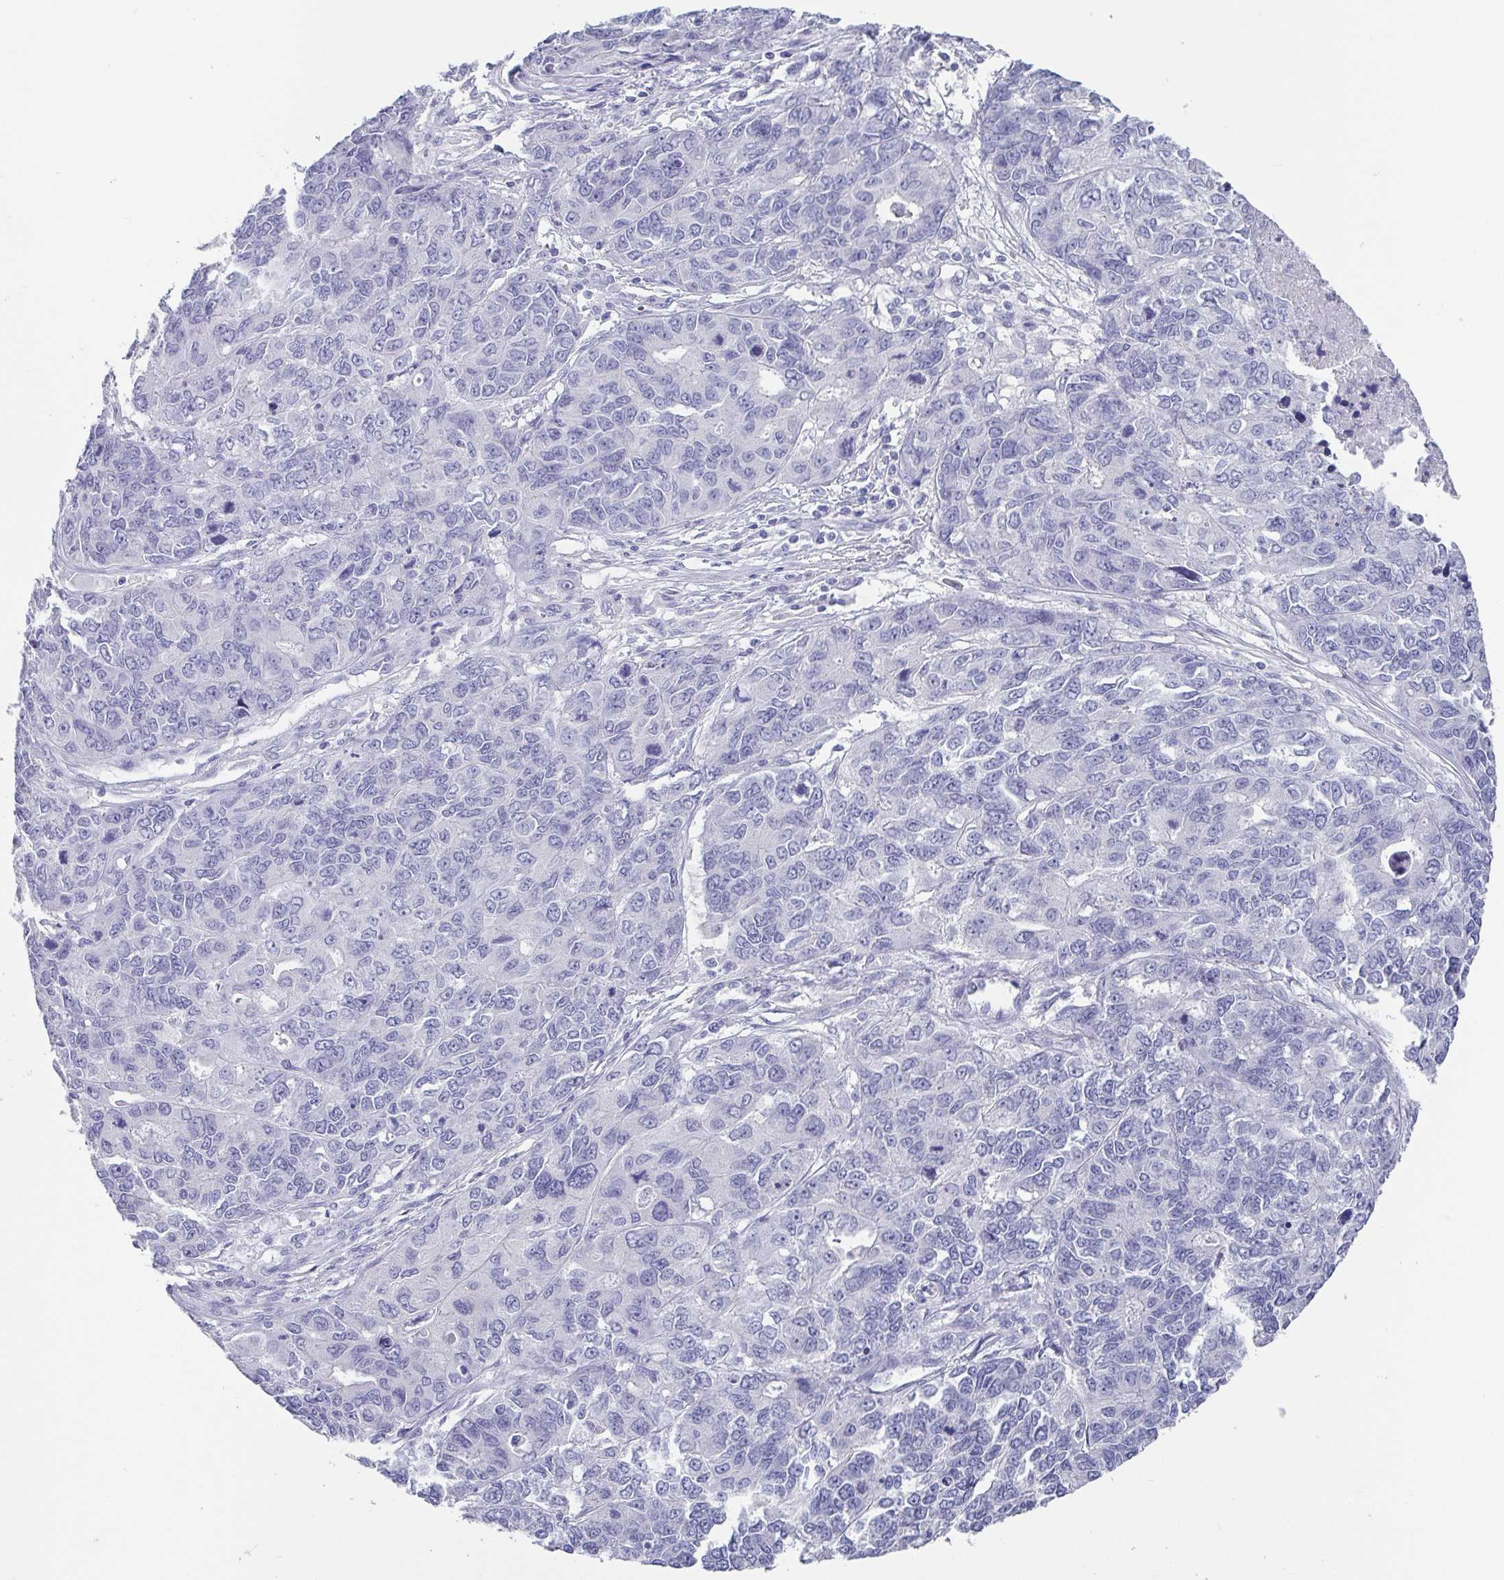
{"staining": {"intensity": "negative", "quantity": "none", "location": "none"}, "tissue": "endometrial cancer", "cell_type": "Tumor cells", "image_type": "cancer", "snomed": [{"axis": "morphology", "description": "Adenocarcinoma, NOS"}, {"axis": "topography", "description": "Uterus"}], "caption": "A high-resolution histopathology image shows immunohistochemistry staining of endometrial adenocarcinoma, which shows no significant expression in tumor cells. Nuclei are stained in blue.", "gene": "SCGN", "patient": {"sex": "female", "age": 79}}